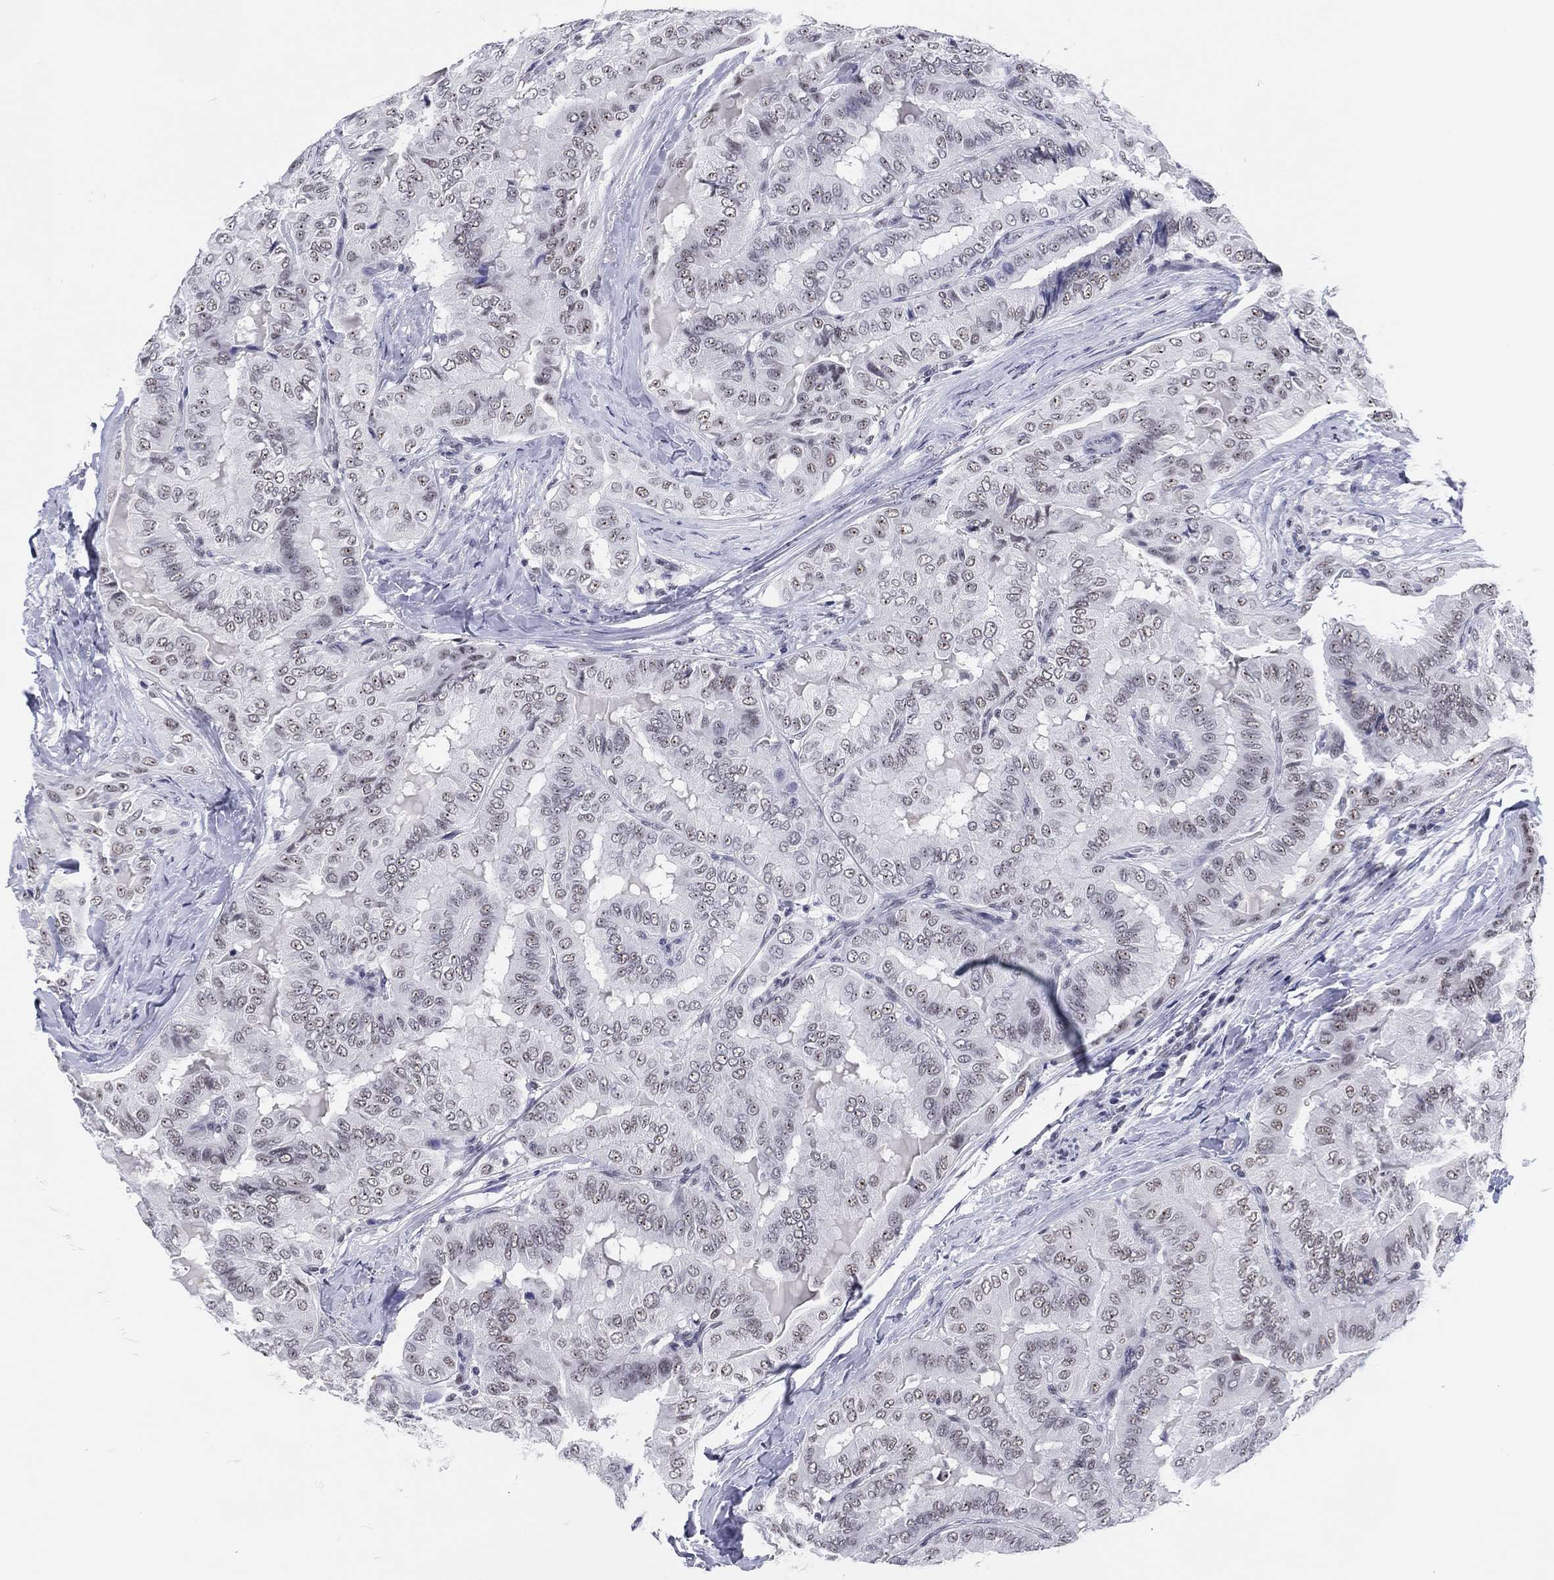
{"staining": {"intensity": "weak", "quantity": "<25%", "location": "nuclear"}, "tissue": "thyroid cancer", "cell_type": "Tumor cells", "image_type": "cancer", "snomed": [{"axis": "morphology", "description": "Papillary adenocarcinoma, NOS"}, {"axis": "topography", "description": "Thyroid gland"}], "caption": "Tumor cells are negative for protein expression in human papillary adenocarcinoma (thyroid).", "gene": "MAPK8IP1", "patient": {"sex": "female", "age": 68}}